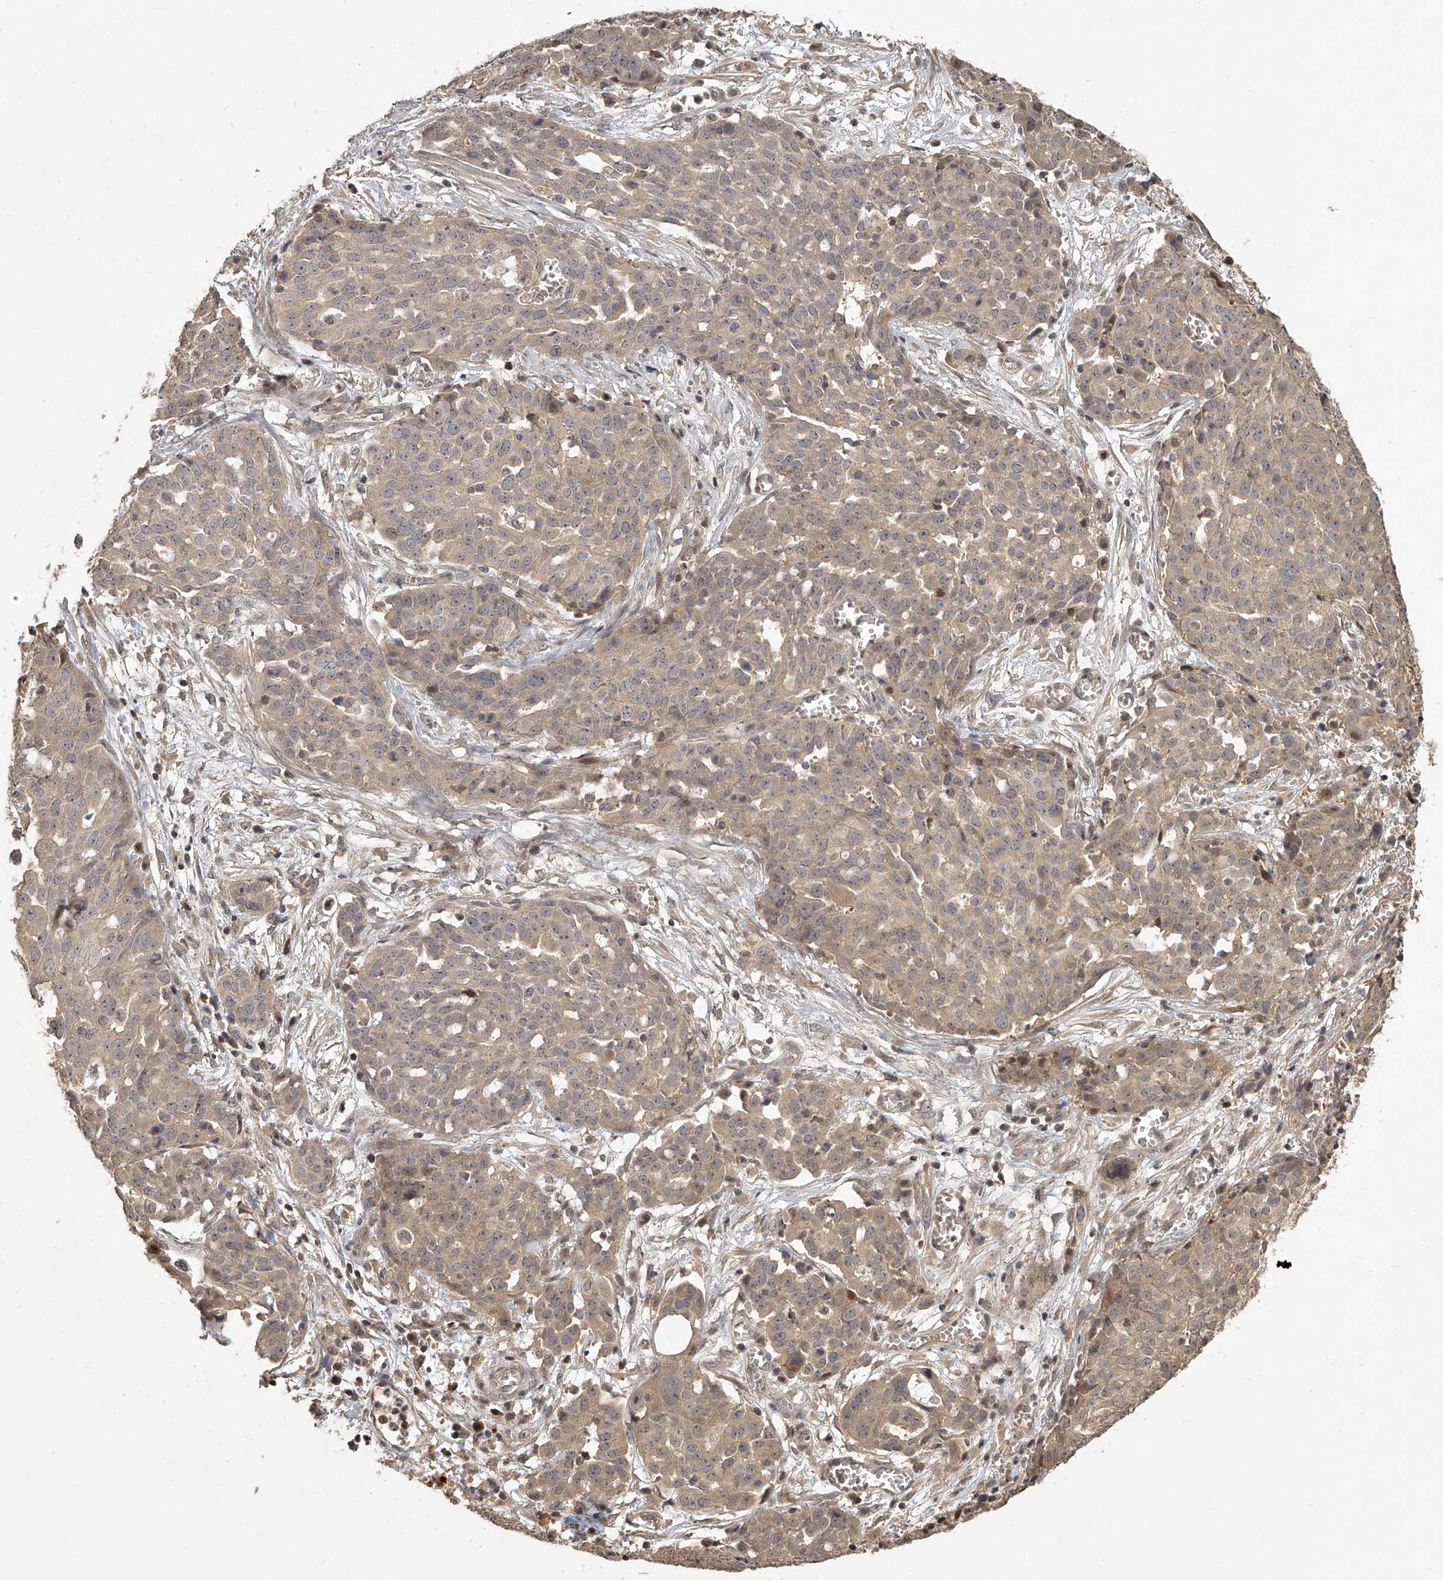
{"staining": {"intensity": "weak", "quantity": ">75%", "location": "cytoplasmic/membranous"}, "tissue": "ovarian cancer", "cell_type": "Tumor cells", "image_type": "cancer", "snomed": [{"axis": "morphology", "description": "Cystadenocarcinoma, serous, NOS"}, {"axis": "topography", "description": "Soft tissue"}, {"axis": "topography", "description": "Ovary"}], "caption": "There is low levels of weak cytoplasmic/membranous expression in tumor cells of serous cystadenocarcinoma (ovarian), as demonstrated by immunohistochemical staining (brown color).", "gene": "SLC37A1", "patient": {"sex": "female", "age": 57}}